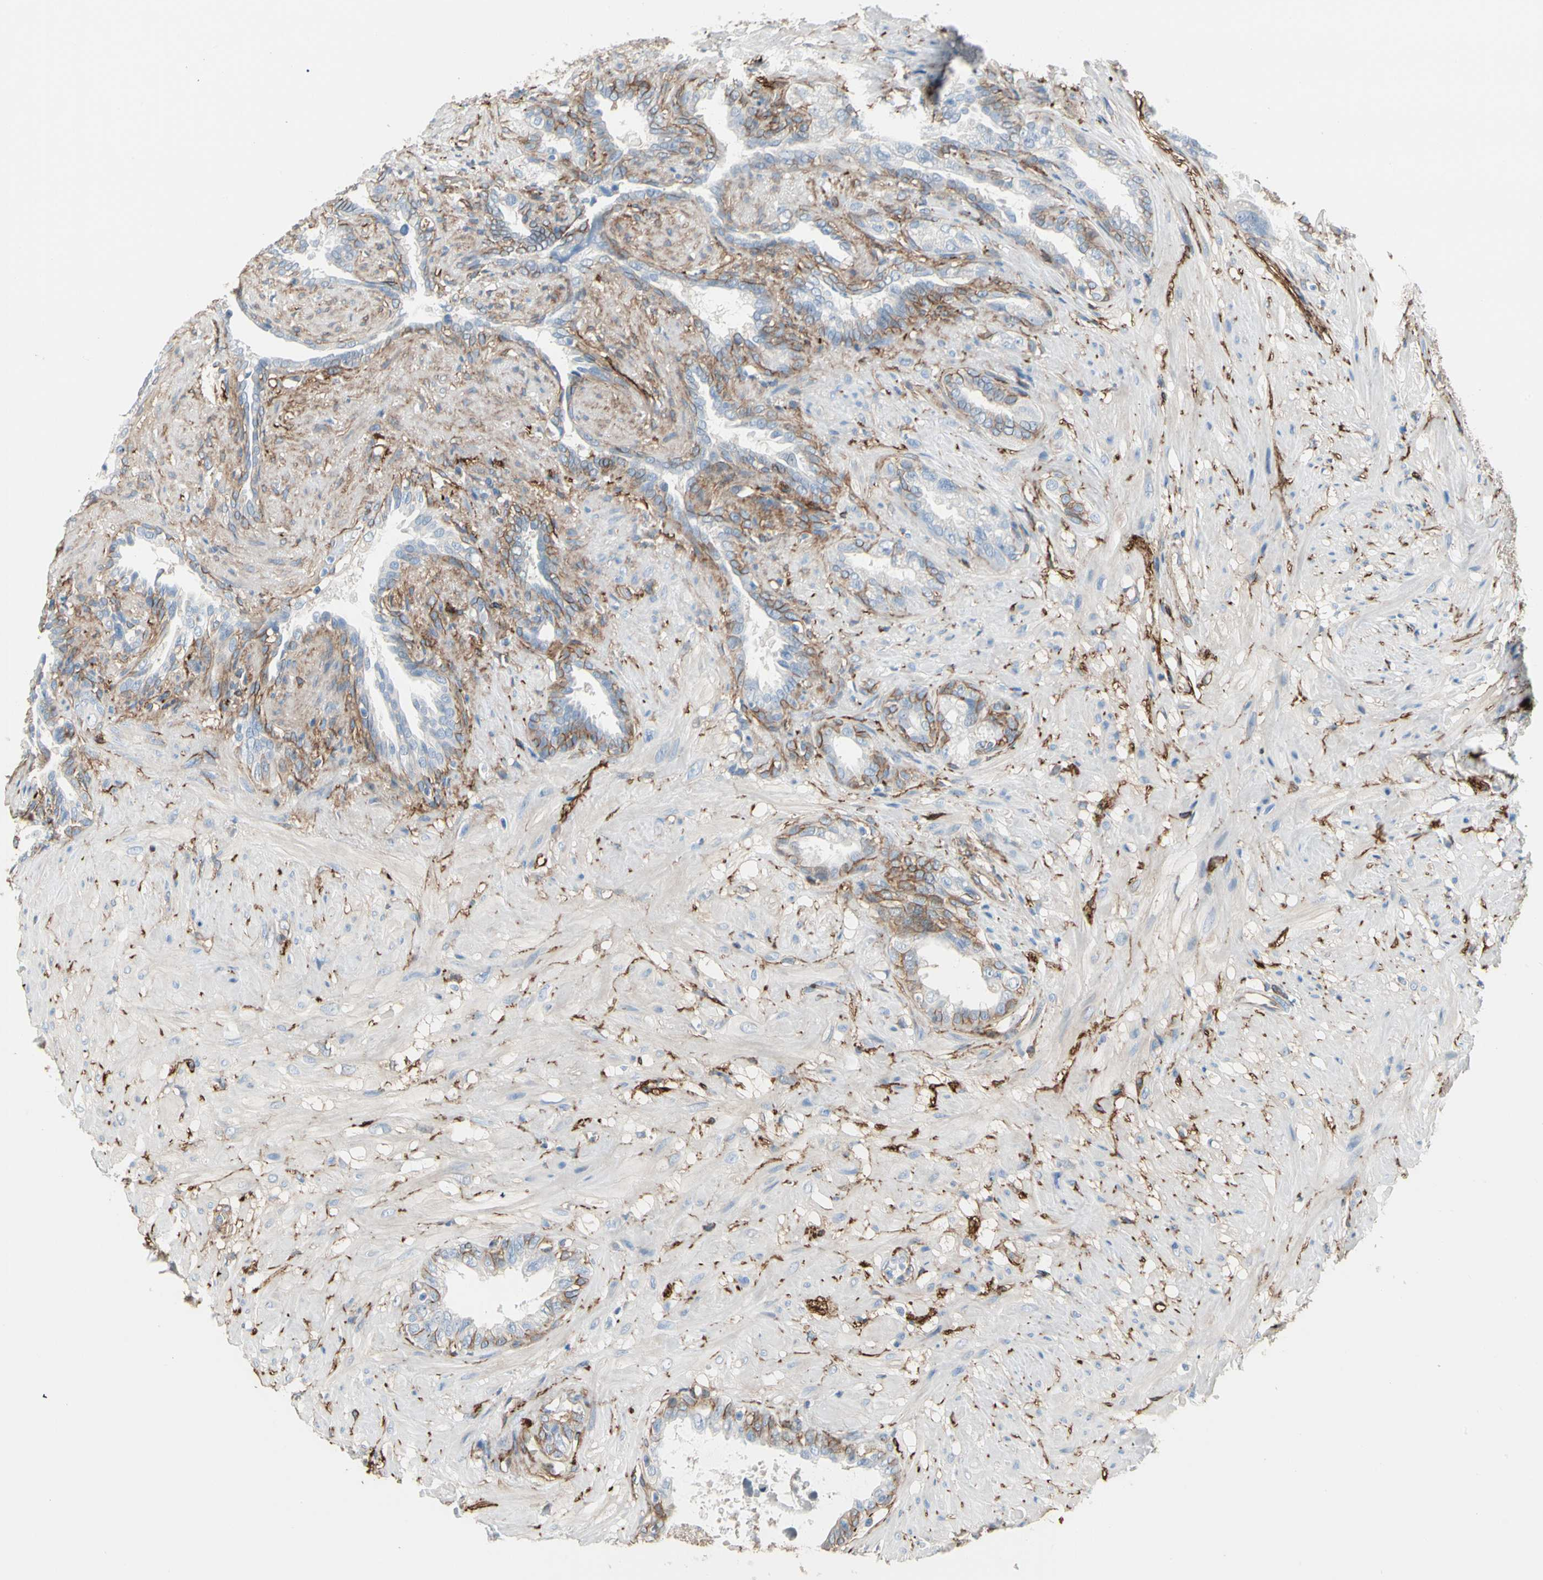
{"staining": {"intensity": "moderate", "quantity": "<25%", "location": "cytoplasmic/membranous"}, "tissue": "seminal vesicle", "cell_type": "Glandular cells", "image_type": "normal", "snomed": [{"axis": "morphology", "description": "Normal tissue, NOS"}, {"axis": "topography", "description": "Seminal veicle"}], "caption": "The photomicrograph demonstrates a brown stain indicating the presence of a protein in the cytoplasmic/membranous of glandular cells in seminal vesicle. (IHC, brightfield microscopy, high magnification).", "gene": "EPB41L2", "patient": {"sex": "male", "age": 61}}